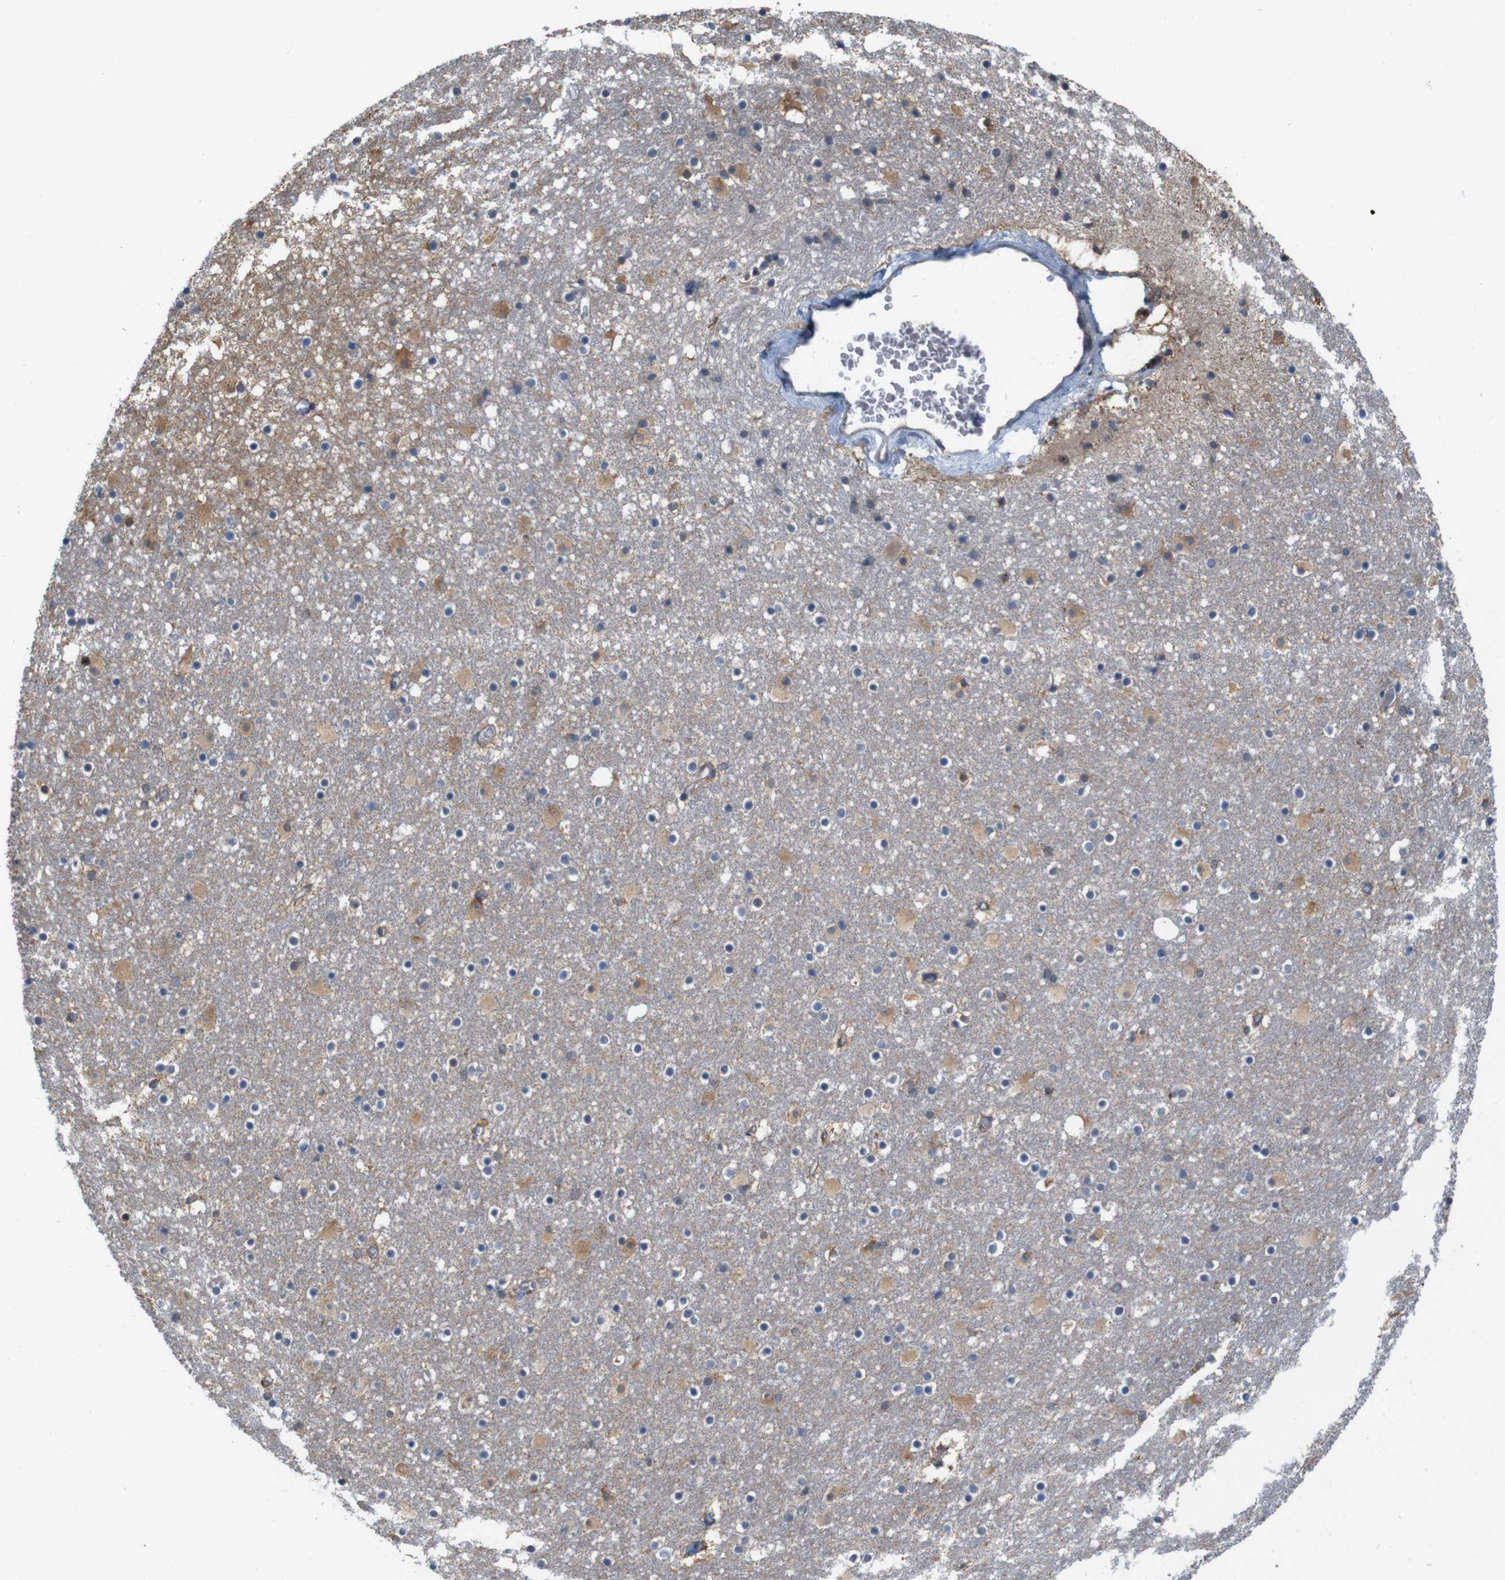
{"staining": {"intensity": "moderate", "quantity": "<25%", "location": "cytoplasmic/membranous,nuclear"}, "tissue": "caudate", "cell_type": "Glial cells", "image_type": "normal", "snomed": [{"axis": "morphology", "description": "Normal tissue, NOS"}, {"axis": "topography", "description": "Lateral ventricle wall"}], "caption": "Immunohistochemistry micrograph of normal caudate stained for a protein (brown), which exhibits low levels of moderate cytoplasmic/membranous,nuclear expression in about <25% of glial cells.", "gene": "PNMA8A", "patient": {"sex": "male", "age": 45}}